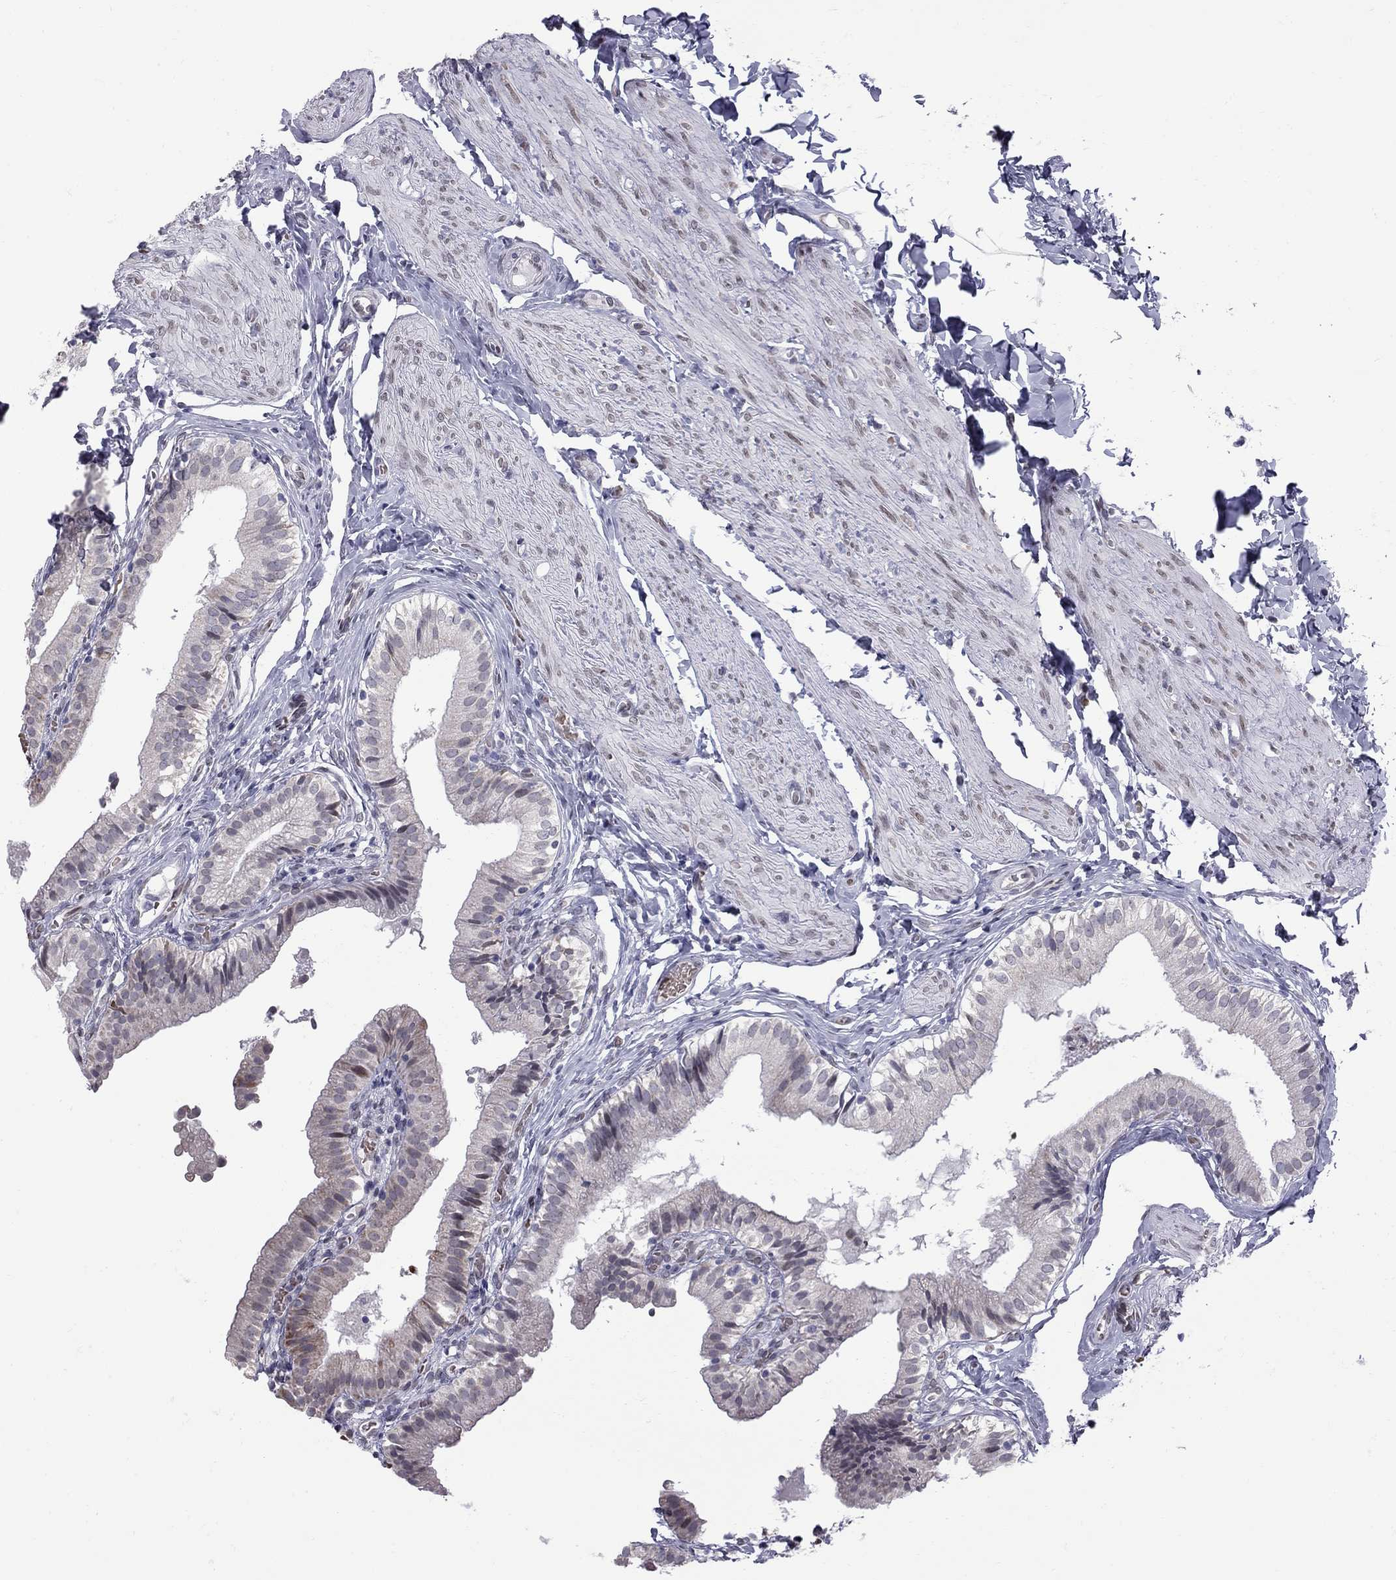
{"staining": {"intensity": "negative", "quantity": "none", "location": "none"}, "tissue": "gallbladder", "cell_type": "Glandular cells", "image_type": "normal", "snomed": [{"axis": "morphology", "description": "Normal tissue, NOS"}, {"axis": "topography", "description": "Gallbladder"}], "caption": "Histopathology image shows no protein expression in glandular cells of normal gallbladder. (DAB immunohistochemistry (IHC), high magnification).", "gene": "CLTCL1", "patient": {"sex": "female", "age": 47}}